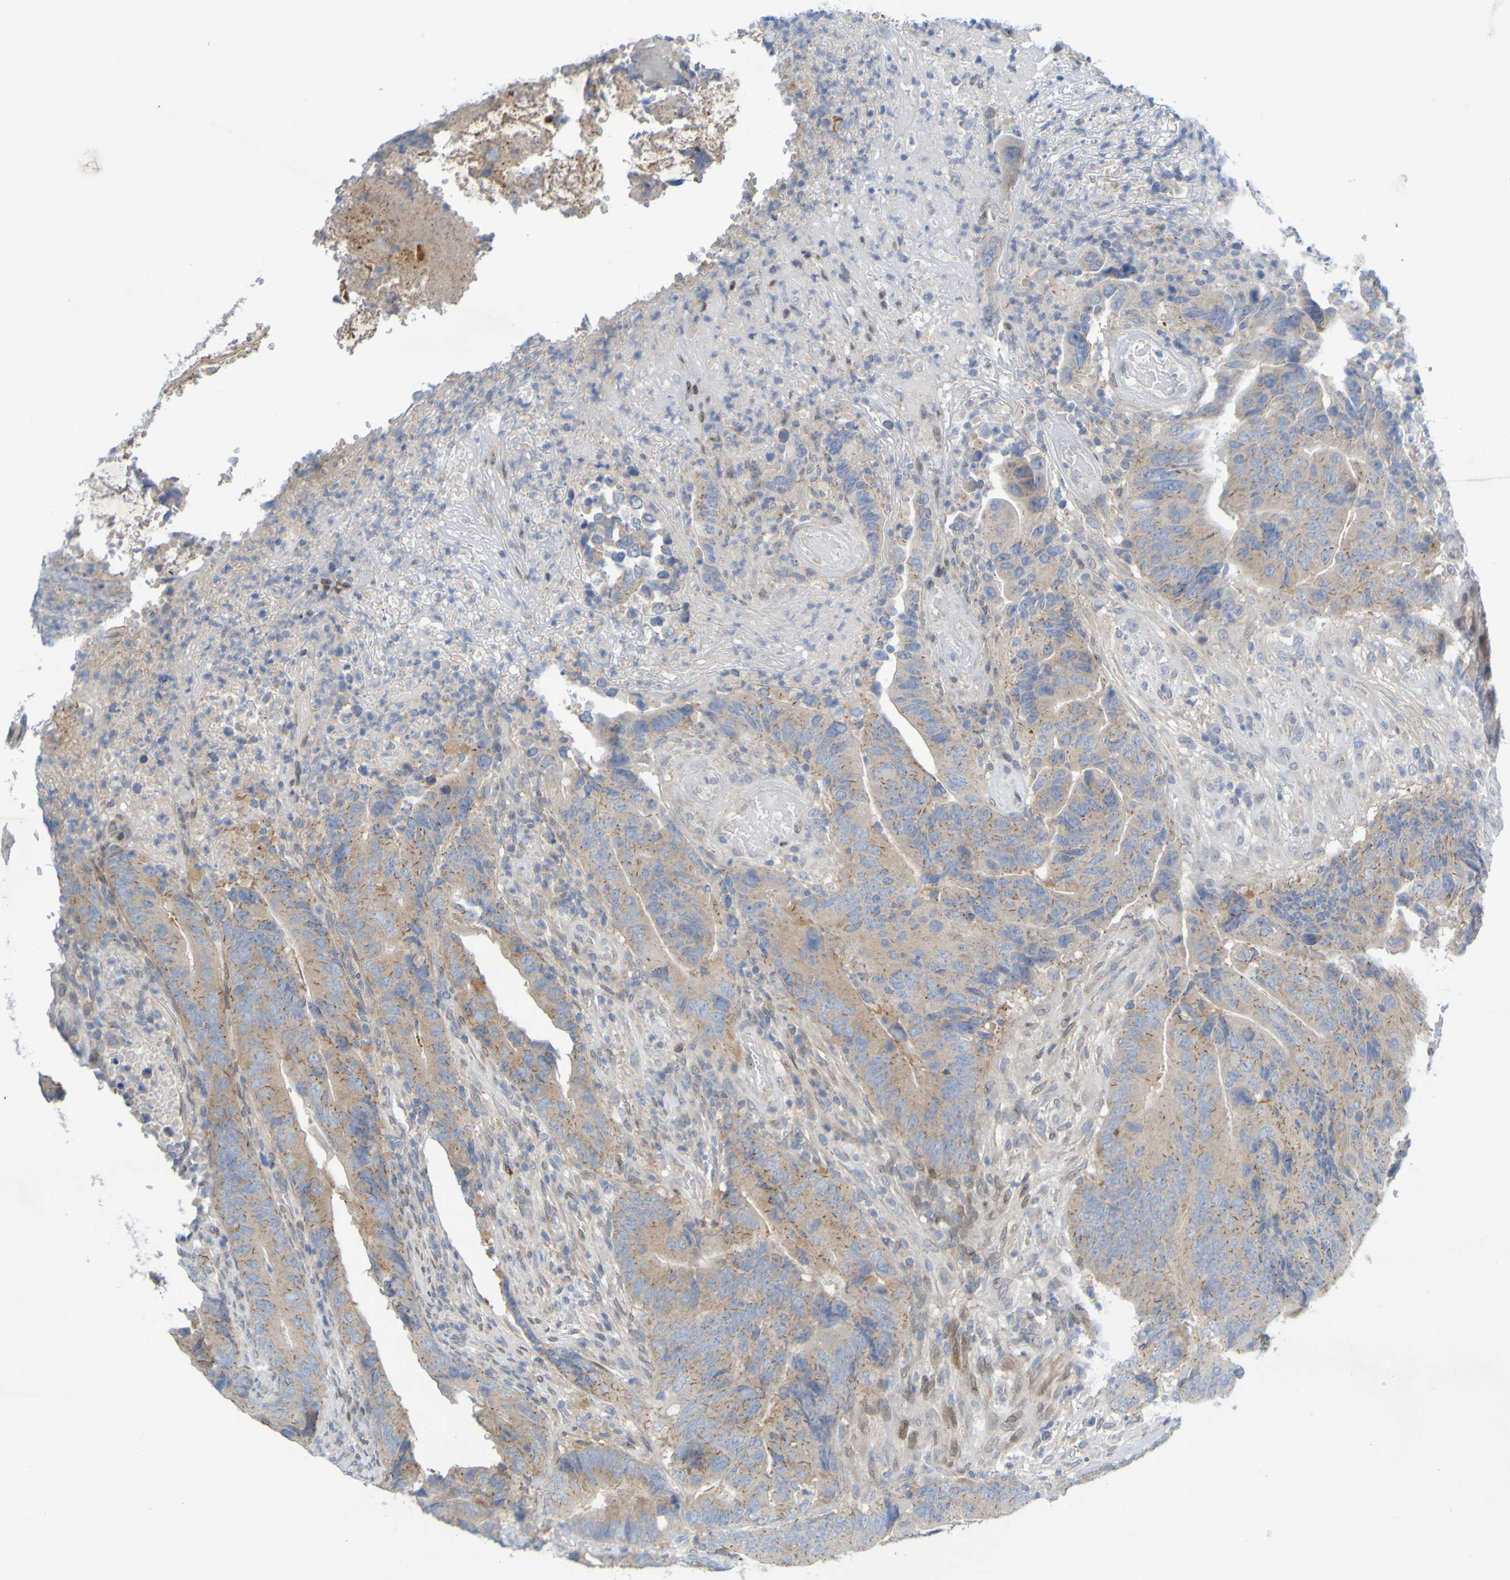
{"staining": {"intensity": "weak", "quantity": ">75%", "location": "cytoplasmic/membranous"}, "tissue": "colorectal cancer", "cell_type": "Tumor cells", "image_type": "cancer", "snomed": [{"axis": "morphology", "description": "Normal tissue, NOS"}, {"axis": "morphology", "description": "Adenocarcinoma, NOS"}, {"axis": "topography", "description": "Colon"}], "caption": "A brown stain shows weak cytoplasmic/membranous expression of a protein in human colorectal cancer tumor cells.", "gene": "MAG", "patient": {"sex": "male", "age": 56}}